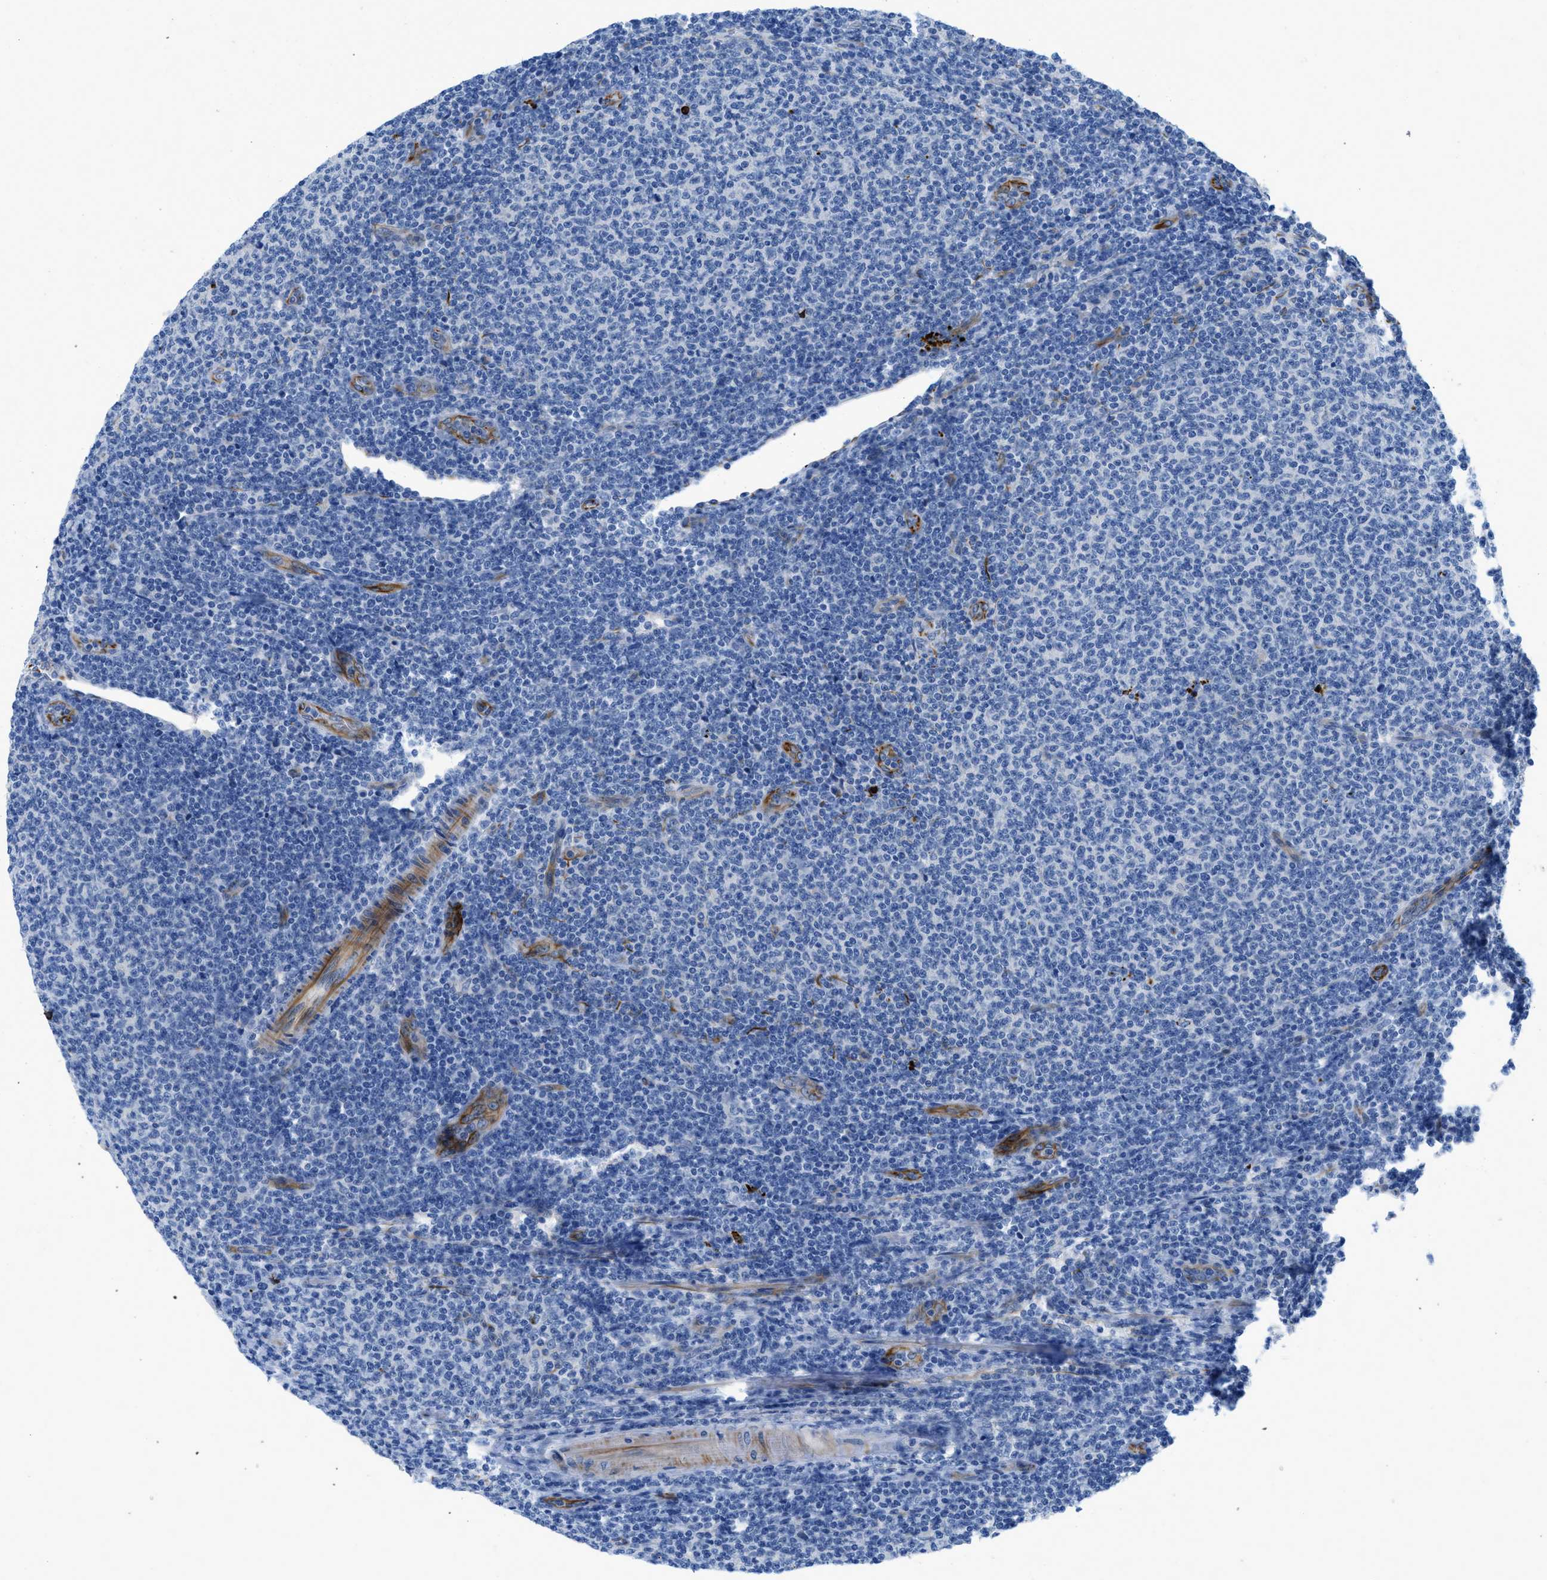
{"staining": {"intensity": "negative", "quantity": "none", "location": "none"}, "tissue": "lymphoma", "cell_type": "Tumor cells", "image_type": "cancer", "snomed": [{"axis": "morphology", "description": "Malignant lymphoma, non-Hodgkin's type, Low grade"}, {"axis": "topography", "description": "Lymph node"}], "caption": "Lymphoma was stained to show a protein in brown. There is no significant expression in tumor cells. Brightfield microscopy of immunohistochemistry stained with DAB (3,3'-diaminobenzidine) (brown) and hematoxylin (blue), captured at high magnification.", "gene": "XCR1", "patient": {"sex": "male", "age": 66}}